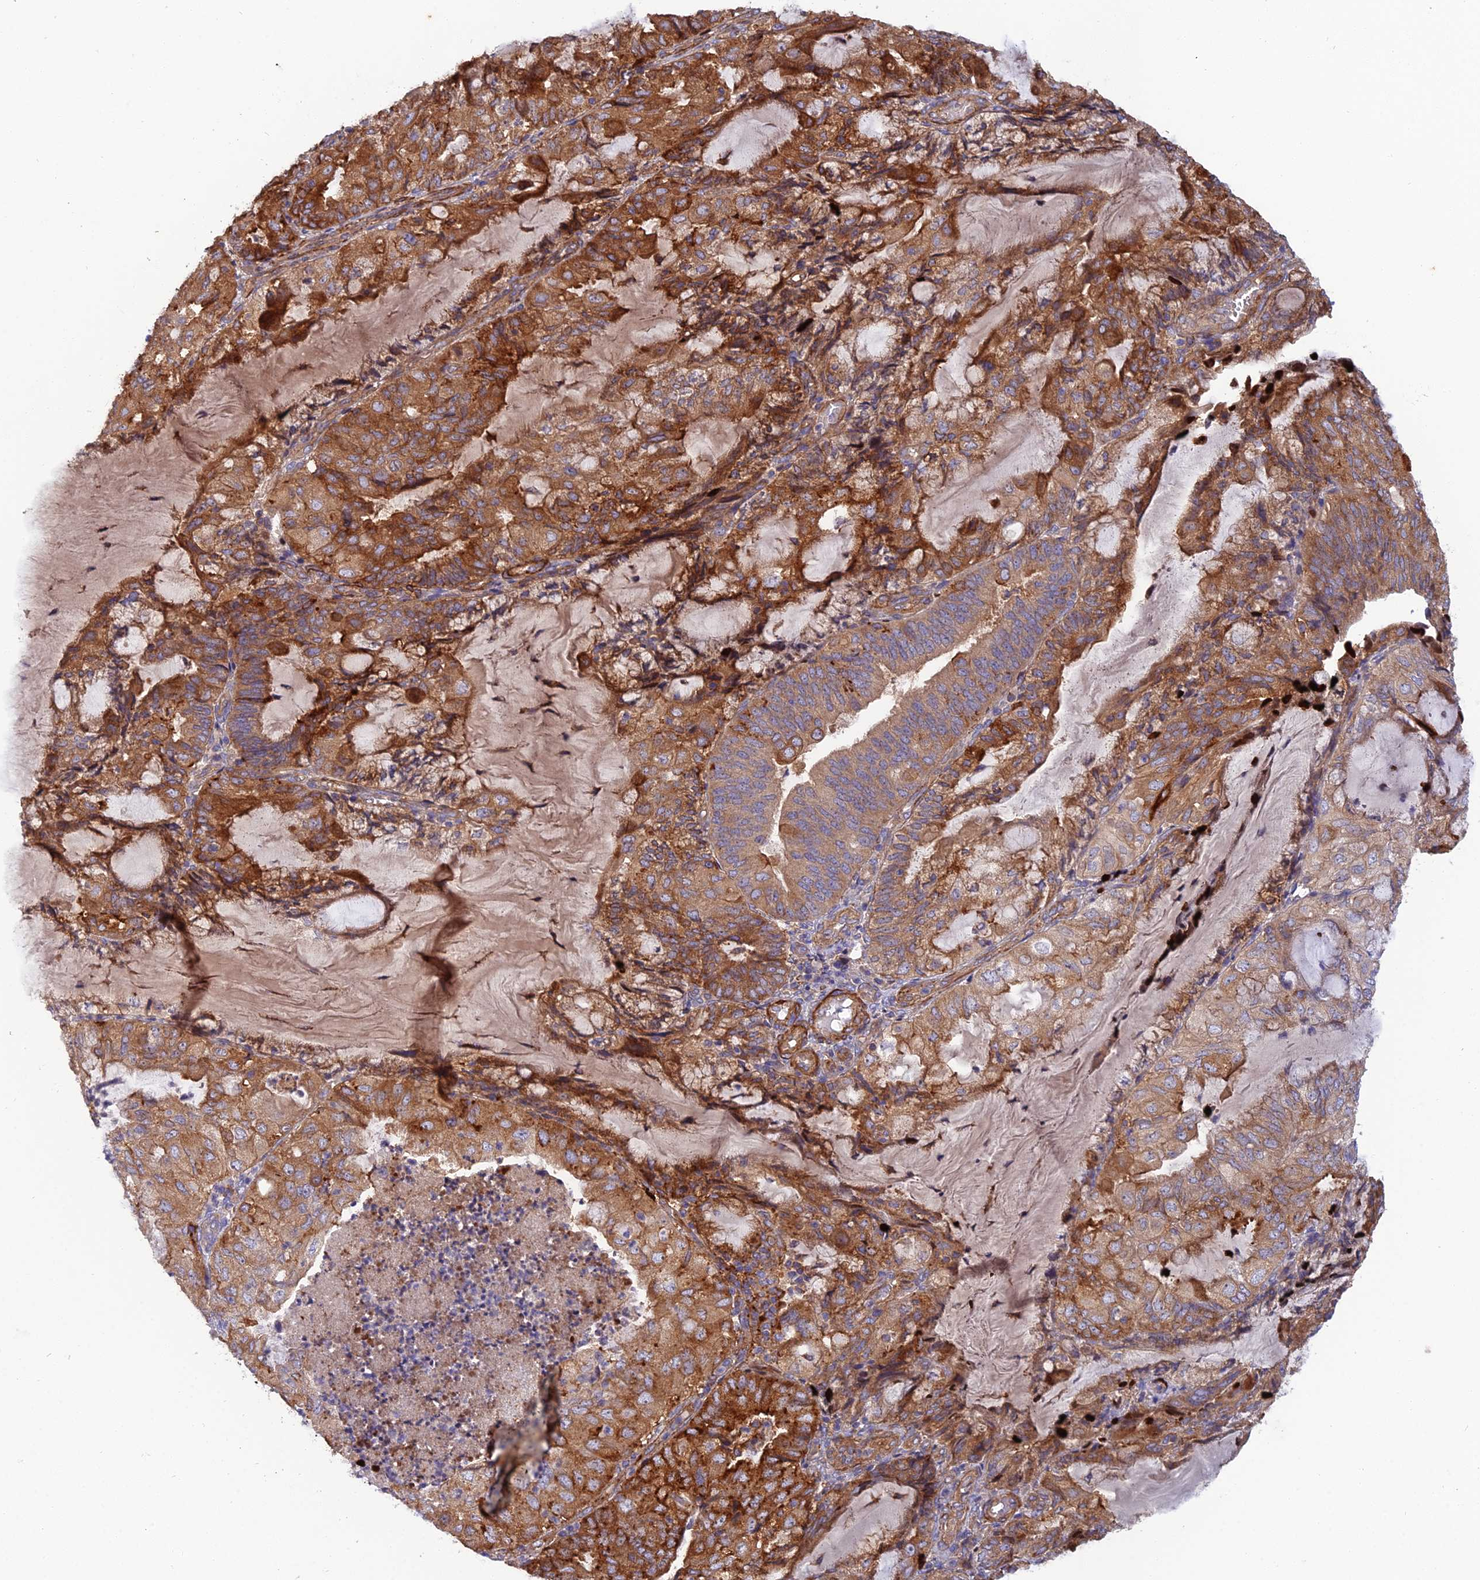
{"staining": {"intensity": "strong", "quantity": ">75%", "location": "cytoplasmic/membranous"}, "tissue": "endometrial cancer", "cell_type": "Tumor cells", "image_type": "cancer", "snomed": [{"axis": "morphology", "description": "Adenocarcinoma, NOS"}, {"axis": "topography", "description": "Endometrium"}], "caption": "Immunohistochemistry (IHC) image of human adenocarcinoma (endometrial) stained for a protein (brown), which displays high levels of strong cytoplasmic/membranous expression in approximately >75% of tumor cells.", "gene": "RALGAPA2", "patient": {"sex": "female", "age": 81}}